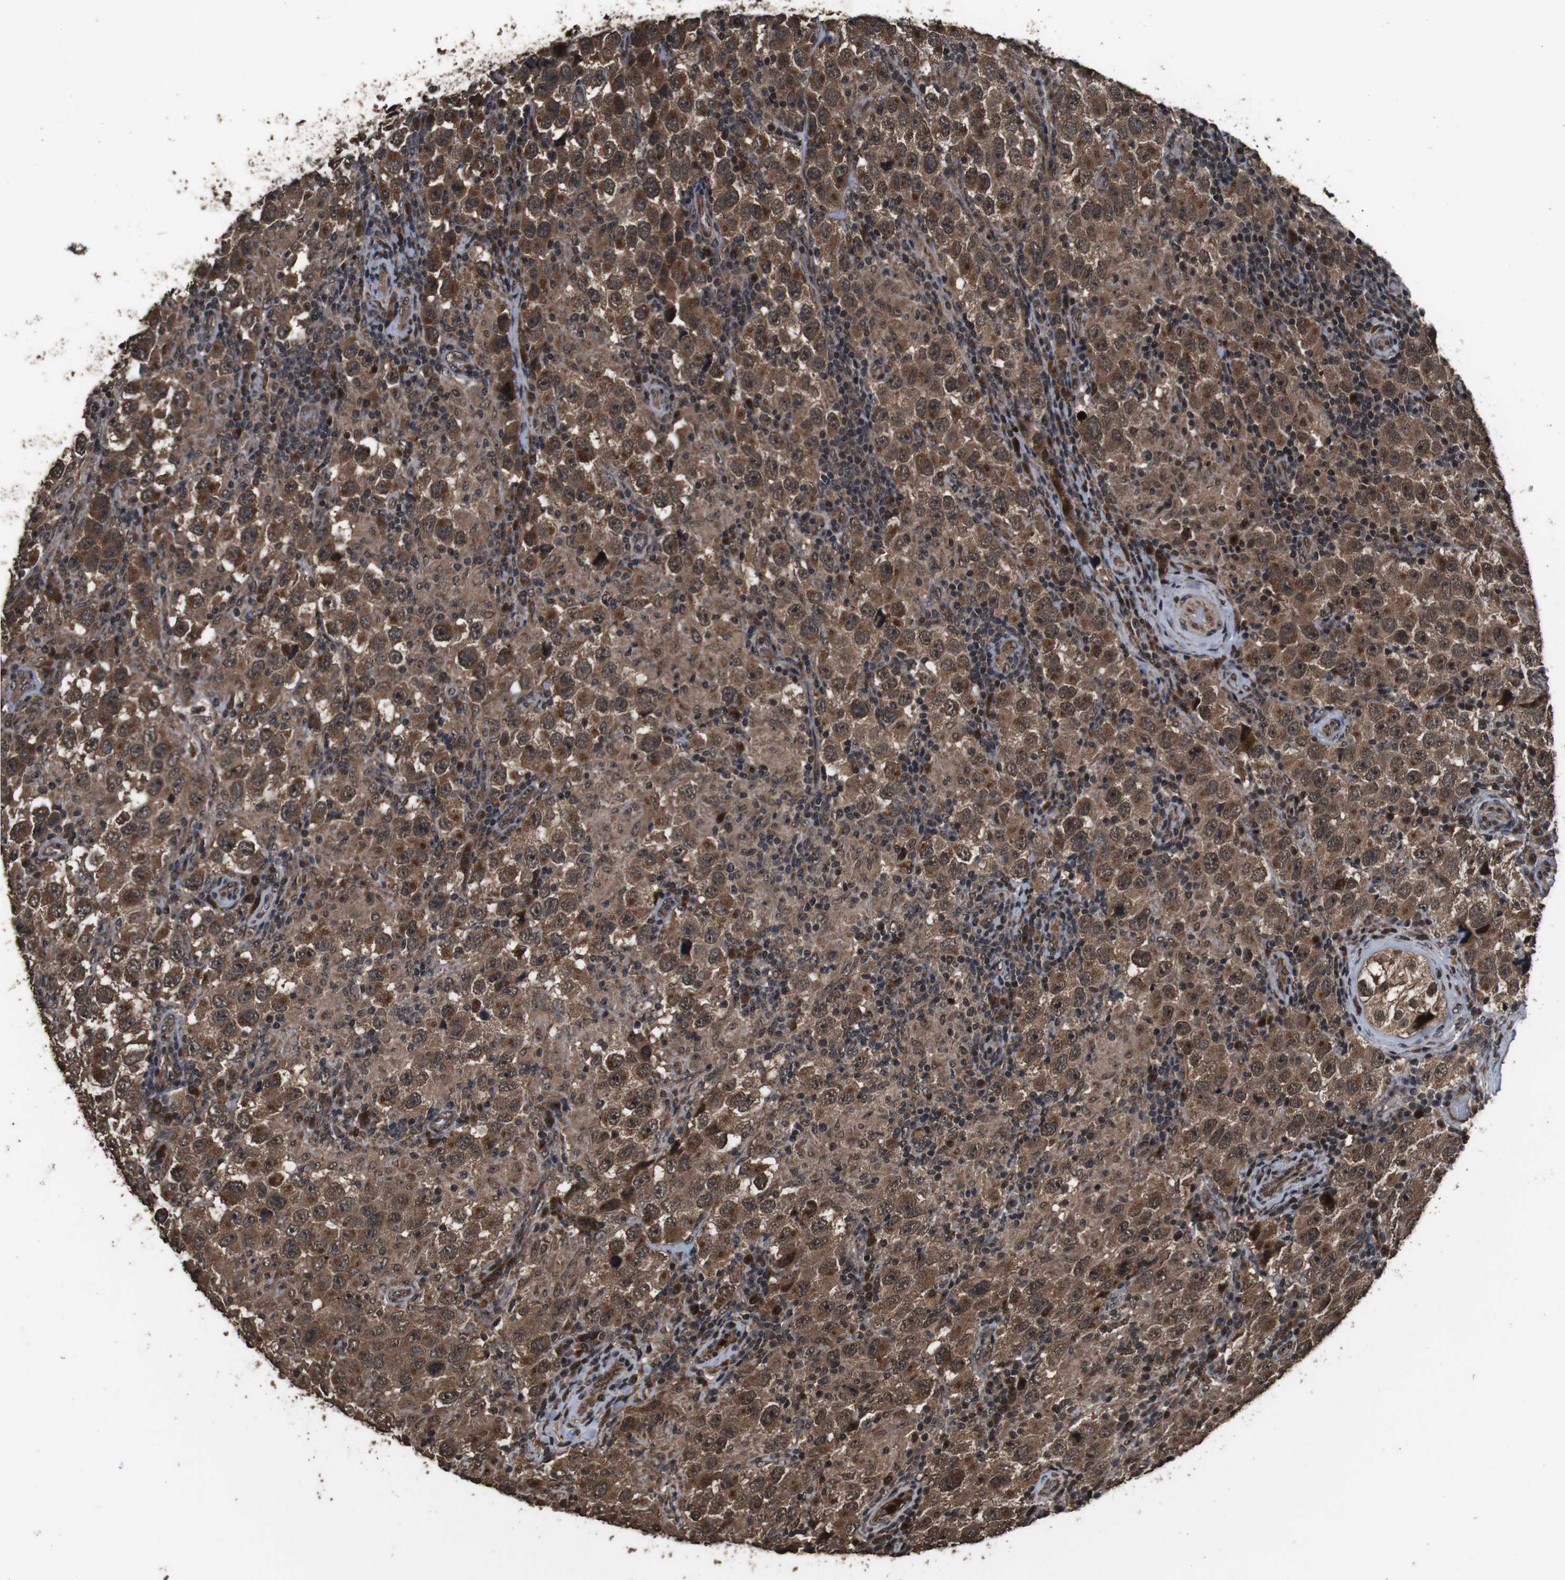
{"staining": {"intensity": "strong", "quantity": ">75%", "location": "cytoplasmic/membranous"}, "tissue": "testis cancer", "cell_type": "Tumor cells", "image_type": "cancer", "snomed": [{"axis": "morphology", "description": "Carcinoma, Embryonal, NOS"}, {"axis": "topography", "description": "Testis"}], "caption": "Immunohistochemistry (IHC) micrograph of testis cancer (embryonal carcinoma) stained for a protein (brown), which demonstrates high levels of strong cytoplasmic/membranous staining in about >75% of tumor cells.", "gene": "RRAS2", "patient": {"sex": "male", "age": 21}}